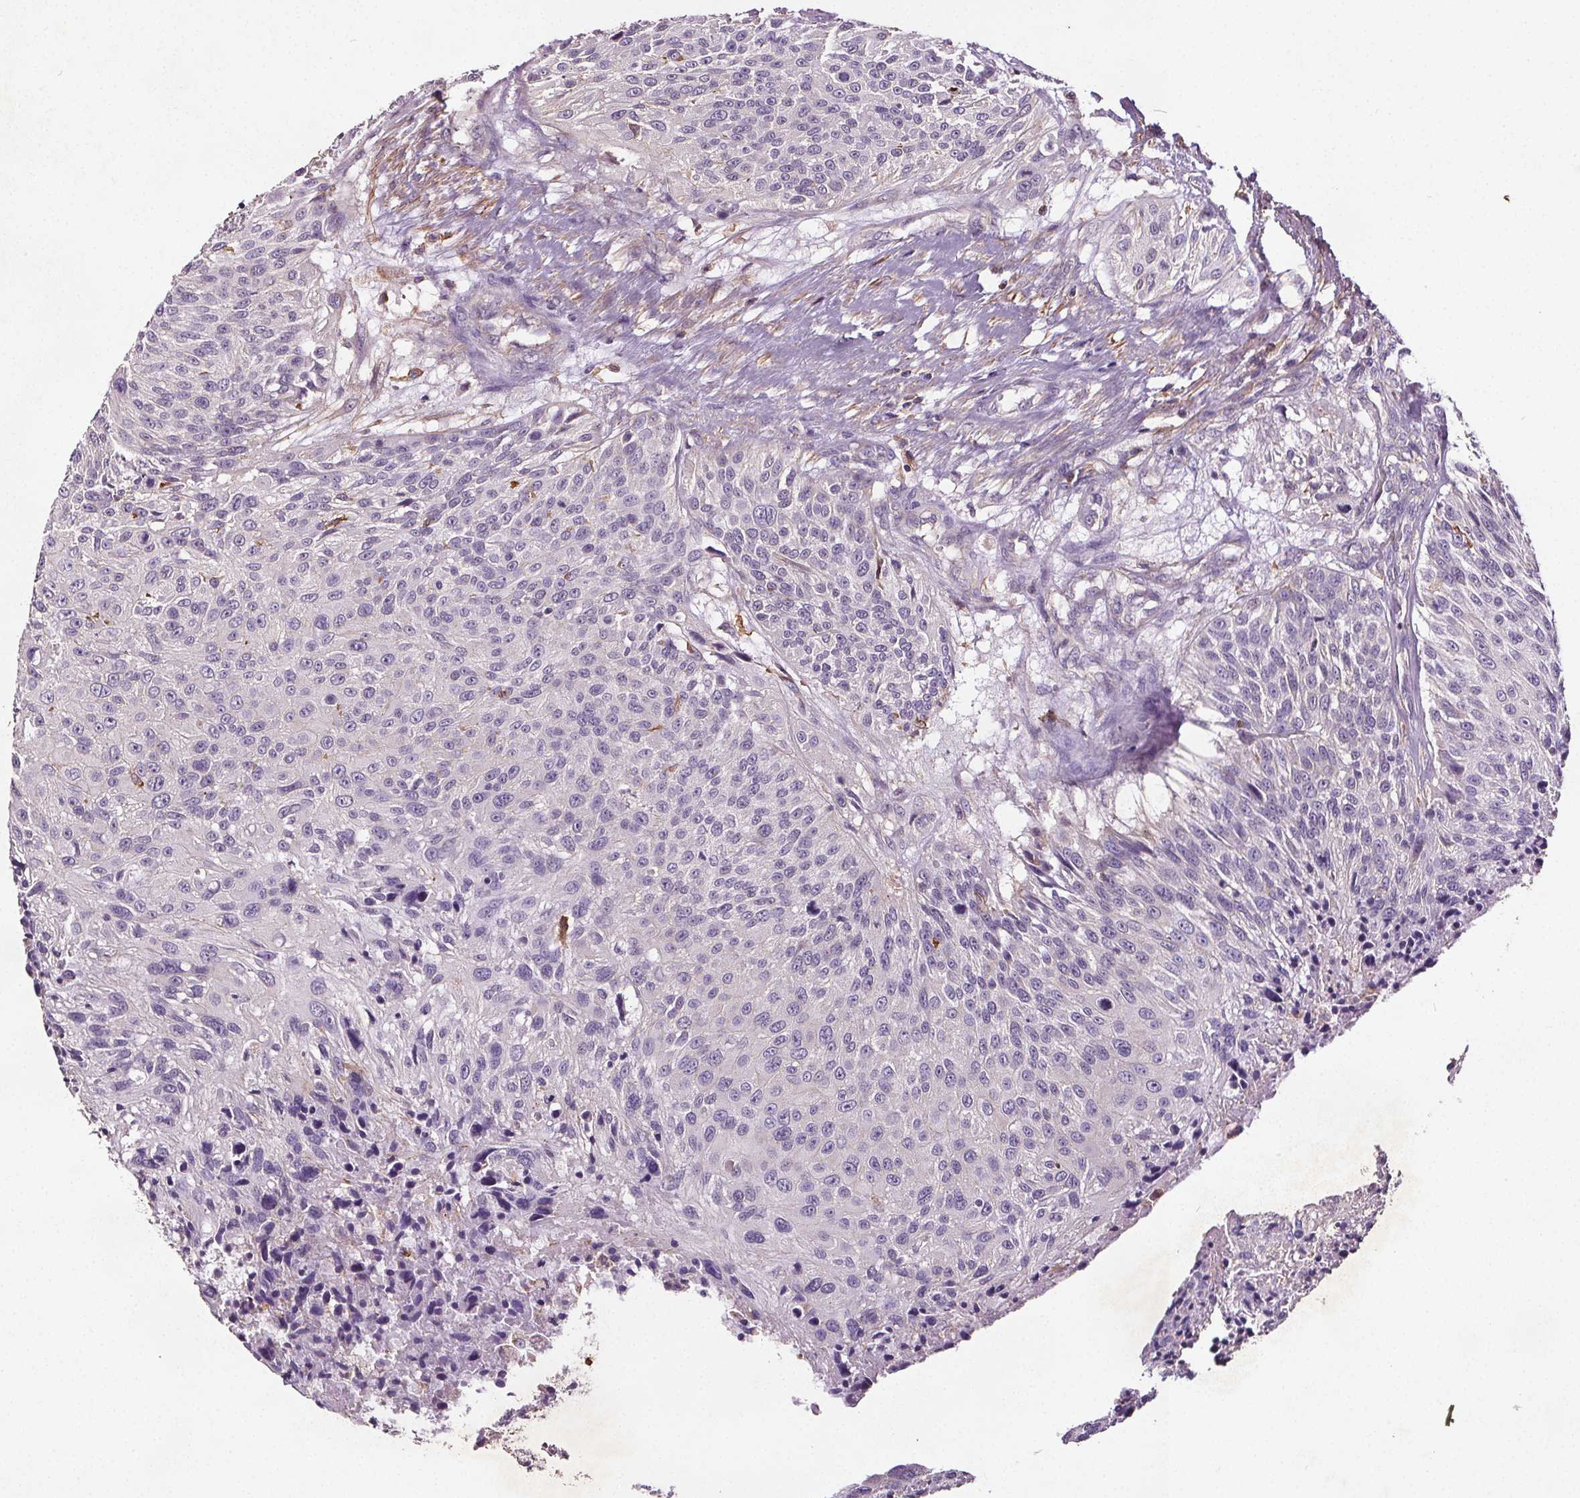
{"staining": {"intensity": "negative", "quantity": "none", "location": "none"}, "tissue": "urothelial cancer", "cell_type": "Tumor cells", "image_type": "cancer", "snomed": [{"axis": "morphology", "description": "Urothelial carcinoma, NOS"}, {"axis": "topography", "description": "Urinary bladder"}], "caption": "High magnification brightfield microscopy of urothelial cancer stained with DAB (brown) and counterstained with hematoxylin (blue): tumor cells show no significant staining.", "gene": "C19orf84", "patient": {"sex": "male", "age": 55}}